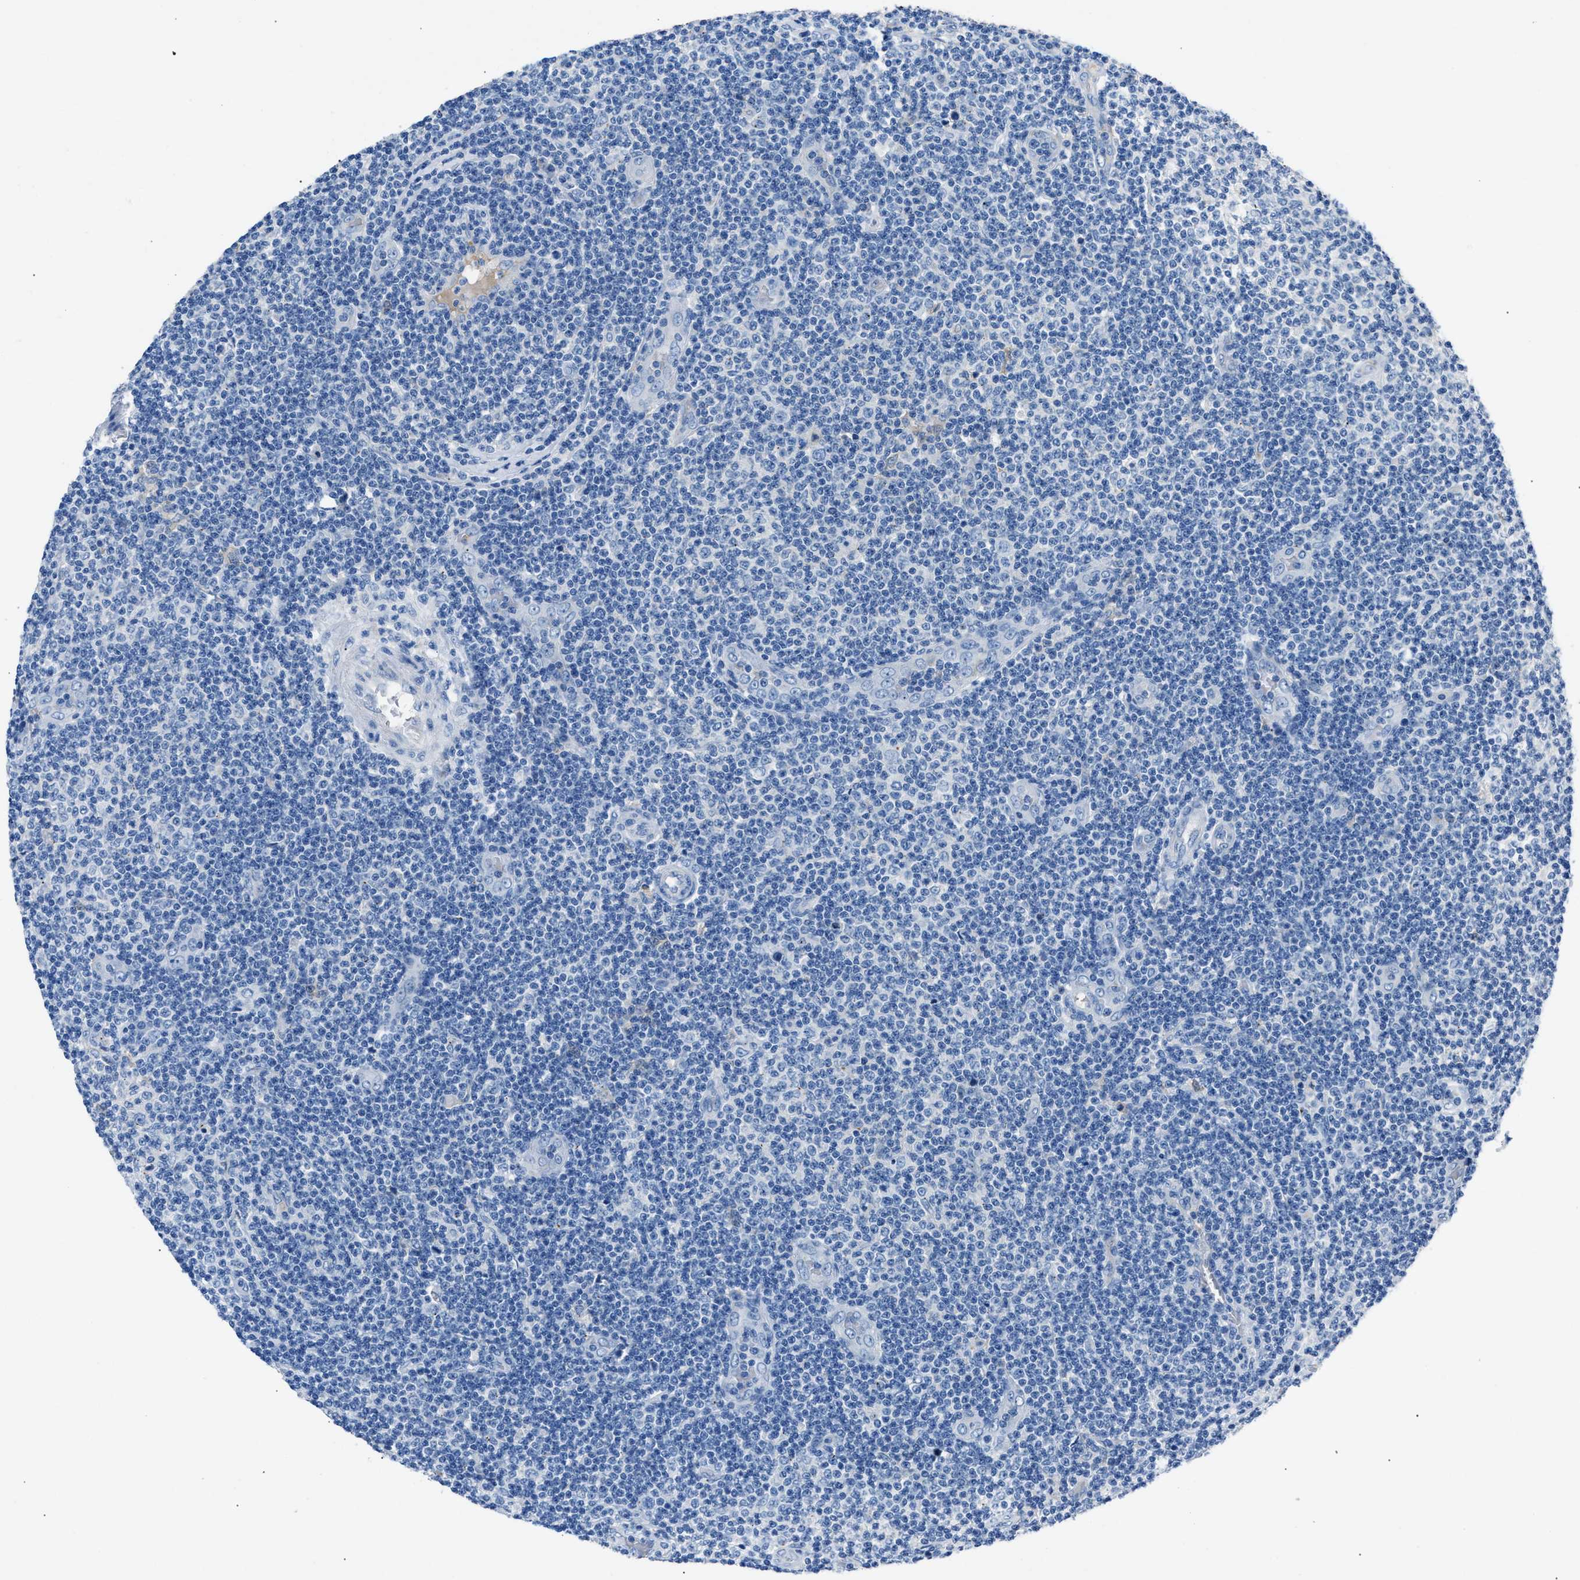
{"staining": {"intensity": "negative", "quantity": "none", "location": "none"}, "tissue": "lymphoma", "cell_type": "Tumor cells", "image_type": "cancer", "snomed": [{"axis": "morphology", "description": "Malignant lymphoma, non-Hodgkin's type, Low grade"}, {"axis": "topography", "description": "Lymph node"}], "caption": "A micrograph of human malignant lymphoma, non-Hodgkin's type (low-grade) is negative for staining in tumor cells.", "gene": "DNAAF5", "patient": {"sex": "male", "age": 83}}